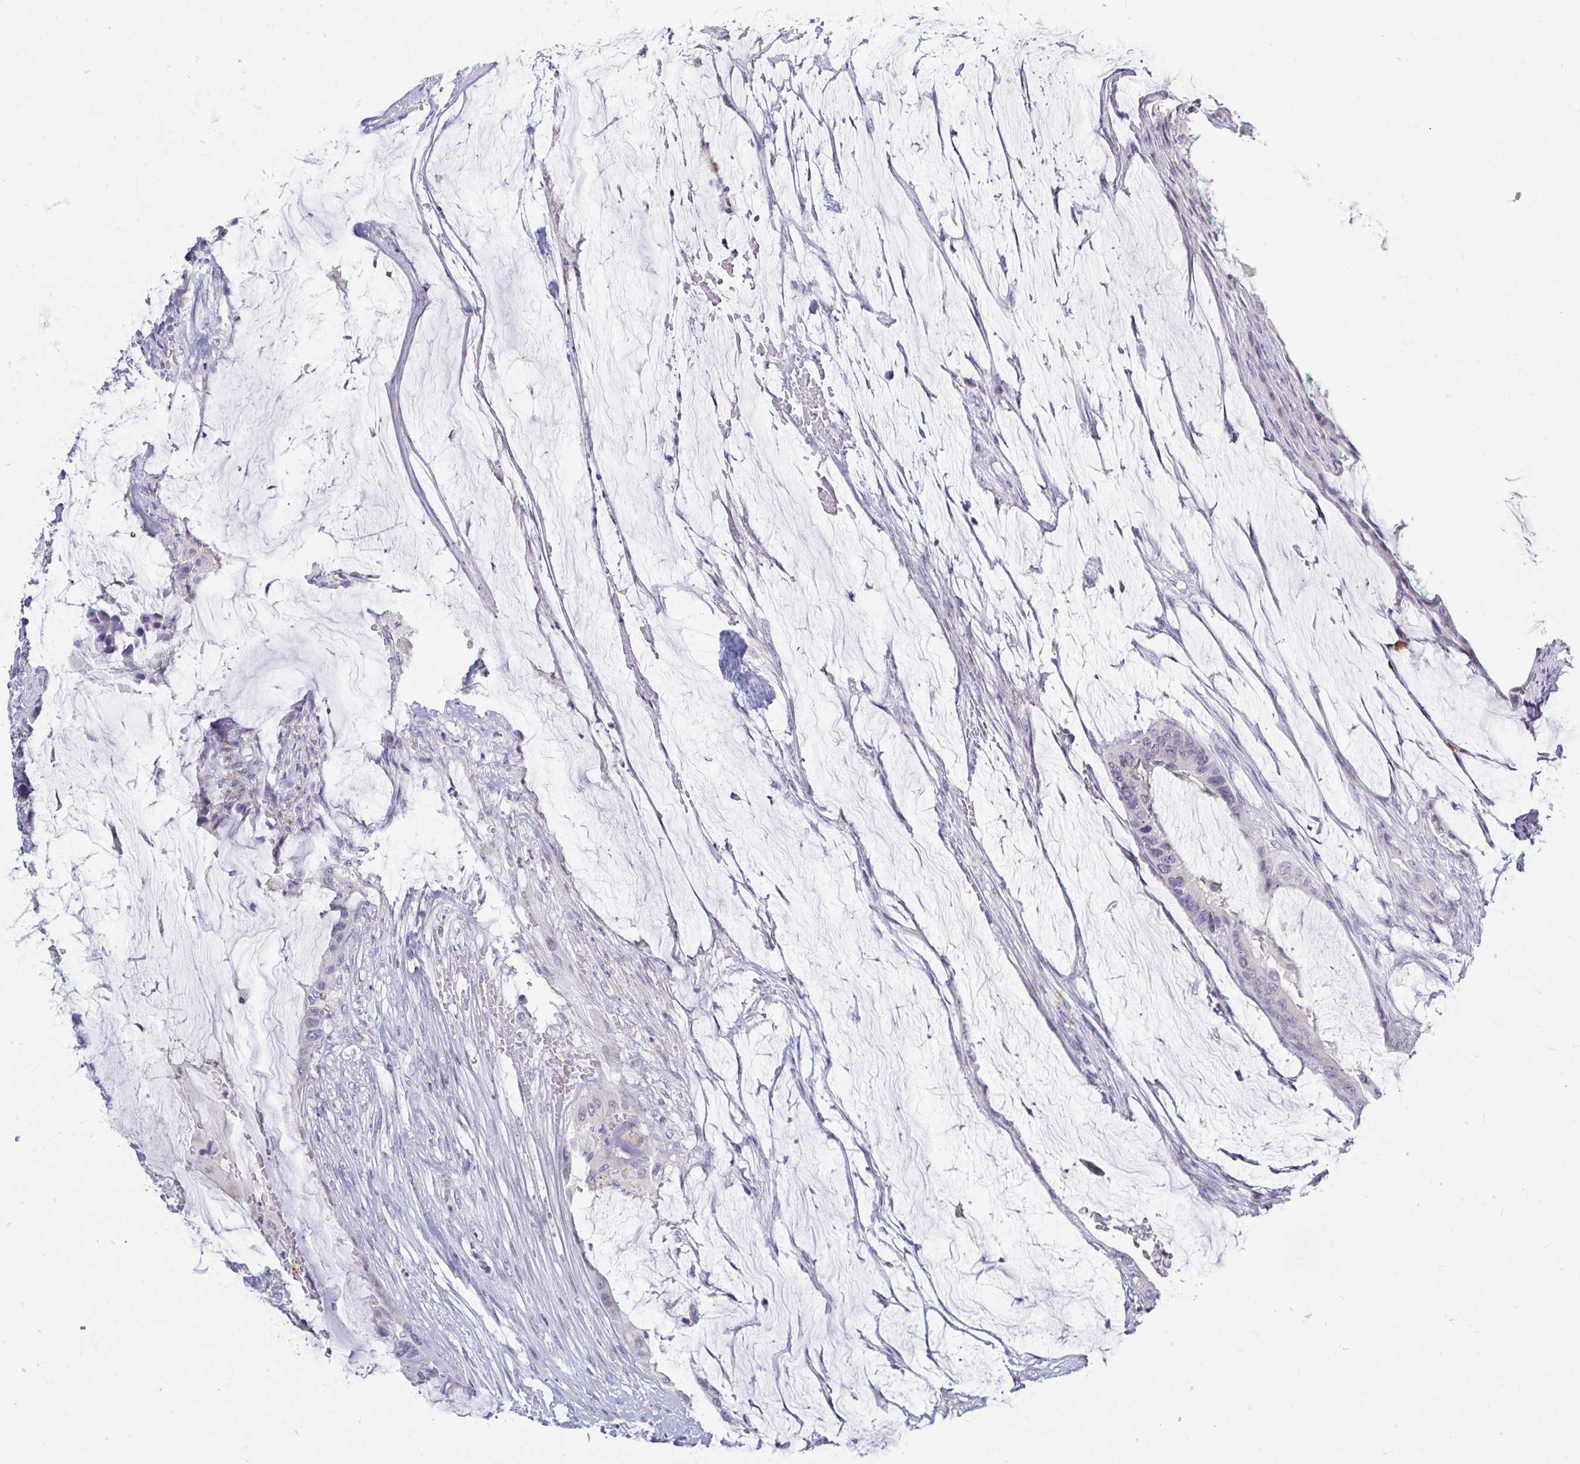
{"staining": {"intensity": "negative", "quantity": "none", "location": "none"}, "tissue": "colorectal cancer", "cell_type": "Tumor cells", "image_type": "cancer", "snomed": [{"axis": "morphology", "description": "Adenocarcinoma, NOS"}, {"axis": "topography", "description": "Rectum"}], "caption": "DAB (3,3'-diaminobenzidine) immunohistochemical staining of colorectal cancer displays no significant expression in tumor cells.", "gene": "OR51D1", "patient": {"sex": "female", "age": 59}}